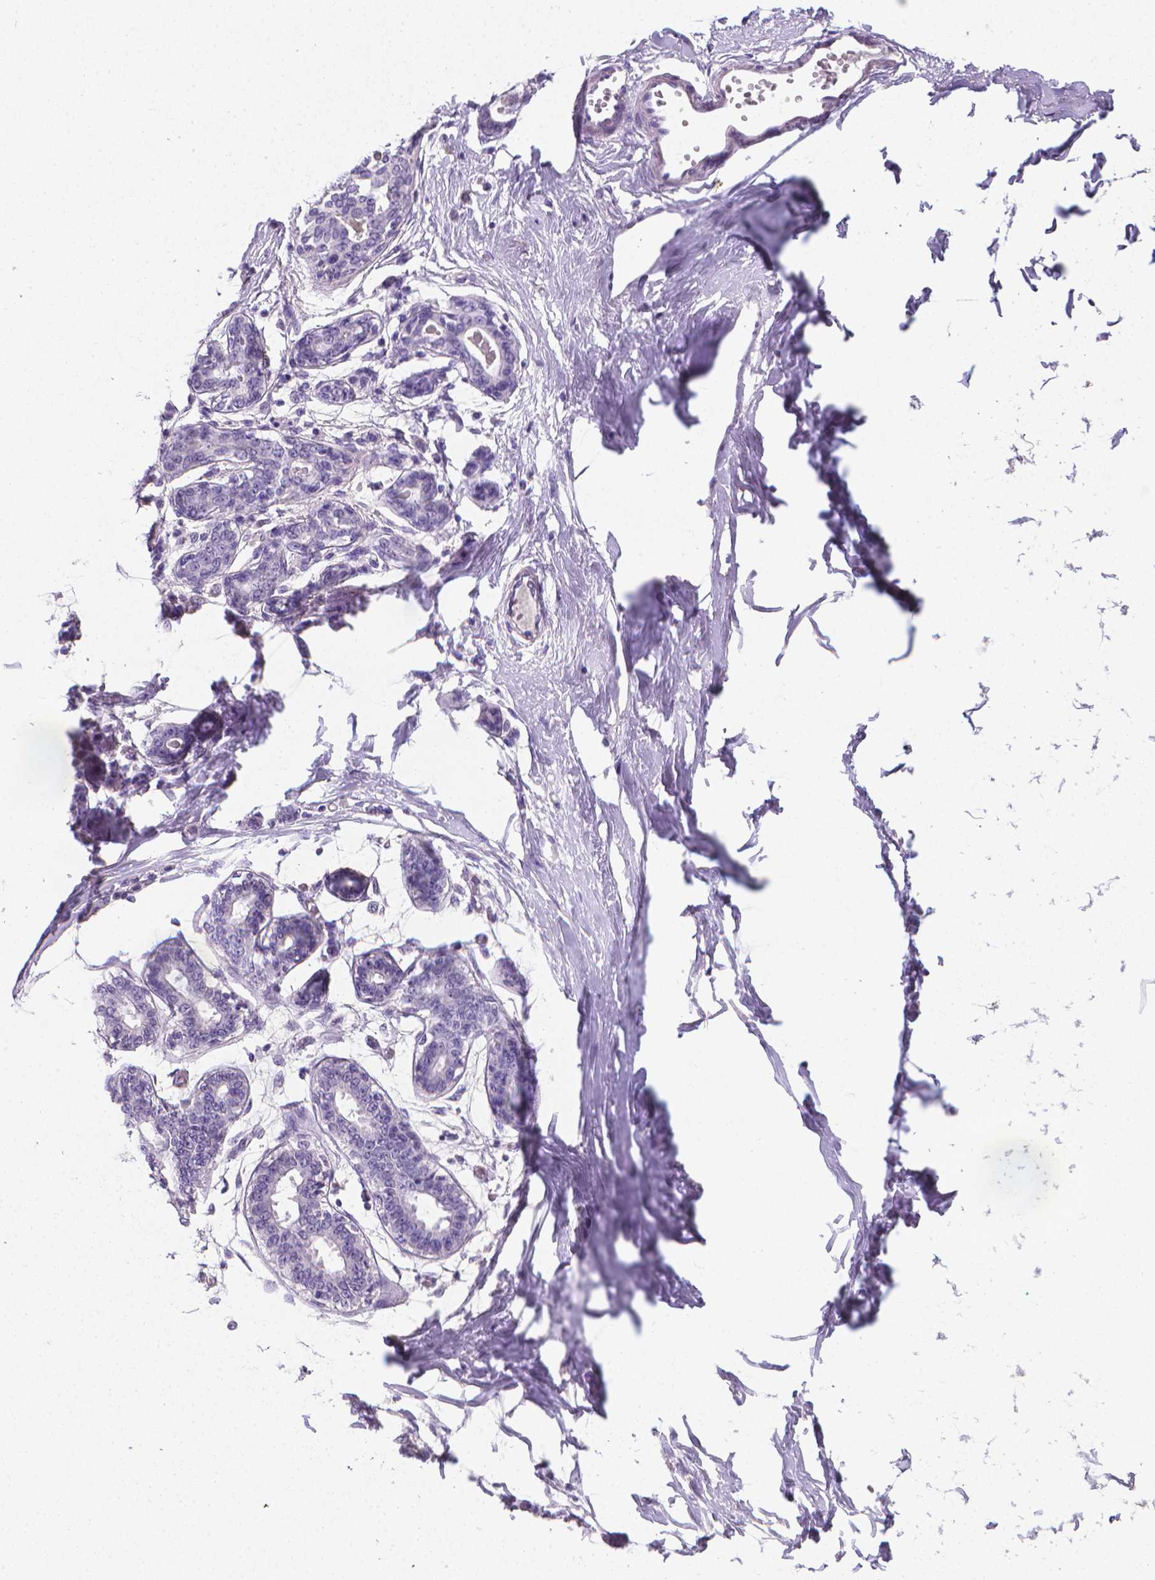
{"staining": {"intensity": "negative", "quantity": "none", "location": "none"}, "tissue": "breast", "cell_type": "Adipocytes", "image_type": "normal", "snomed": [{"axis": "morphology", "description": "Normal tissue, NOS"}, {"axis": "topography", "description": "Skin"}, {"axis": "topography", "description": "Breast"}], "caption": "Histopathology image shows no protein expression in adipocytes of unremarkable breast. (DAB immunohistochemistry visualized using brightfield microscopy, high magnification).", "gene": "XPNPEP2", "patient": {"sex": "female", "age": 43}}